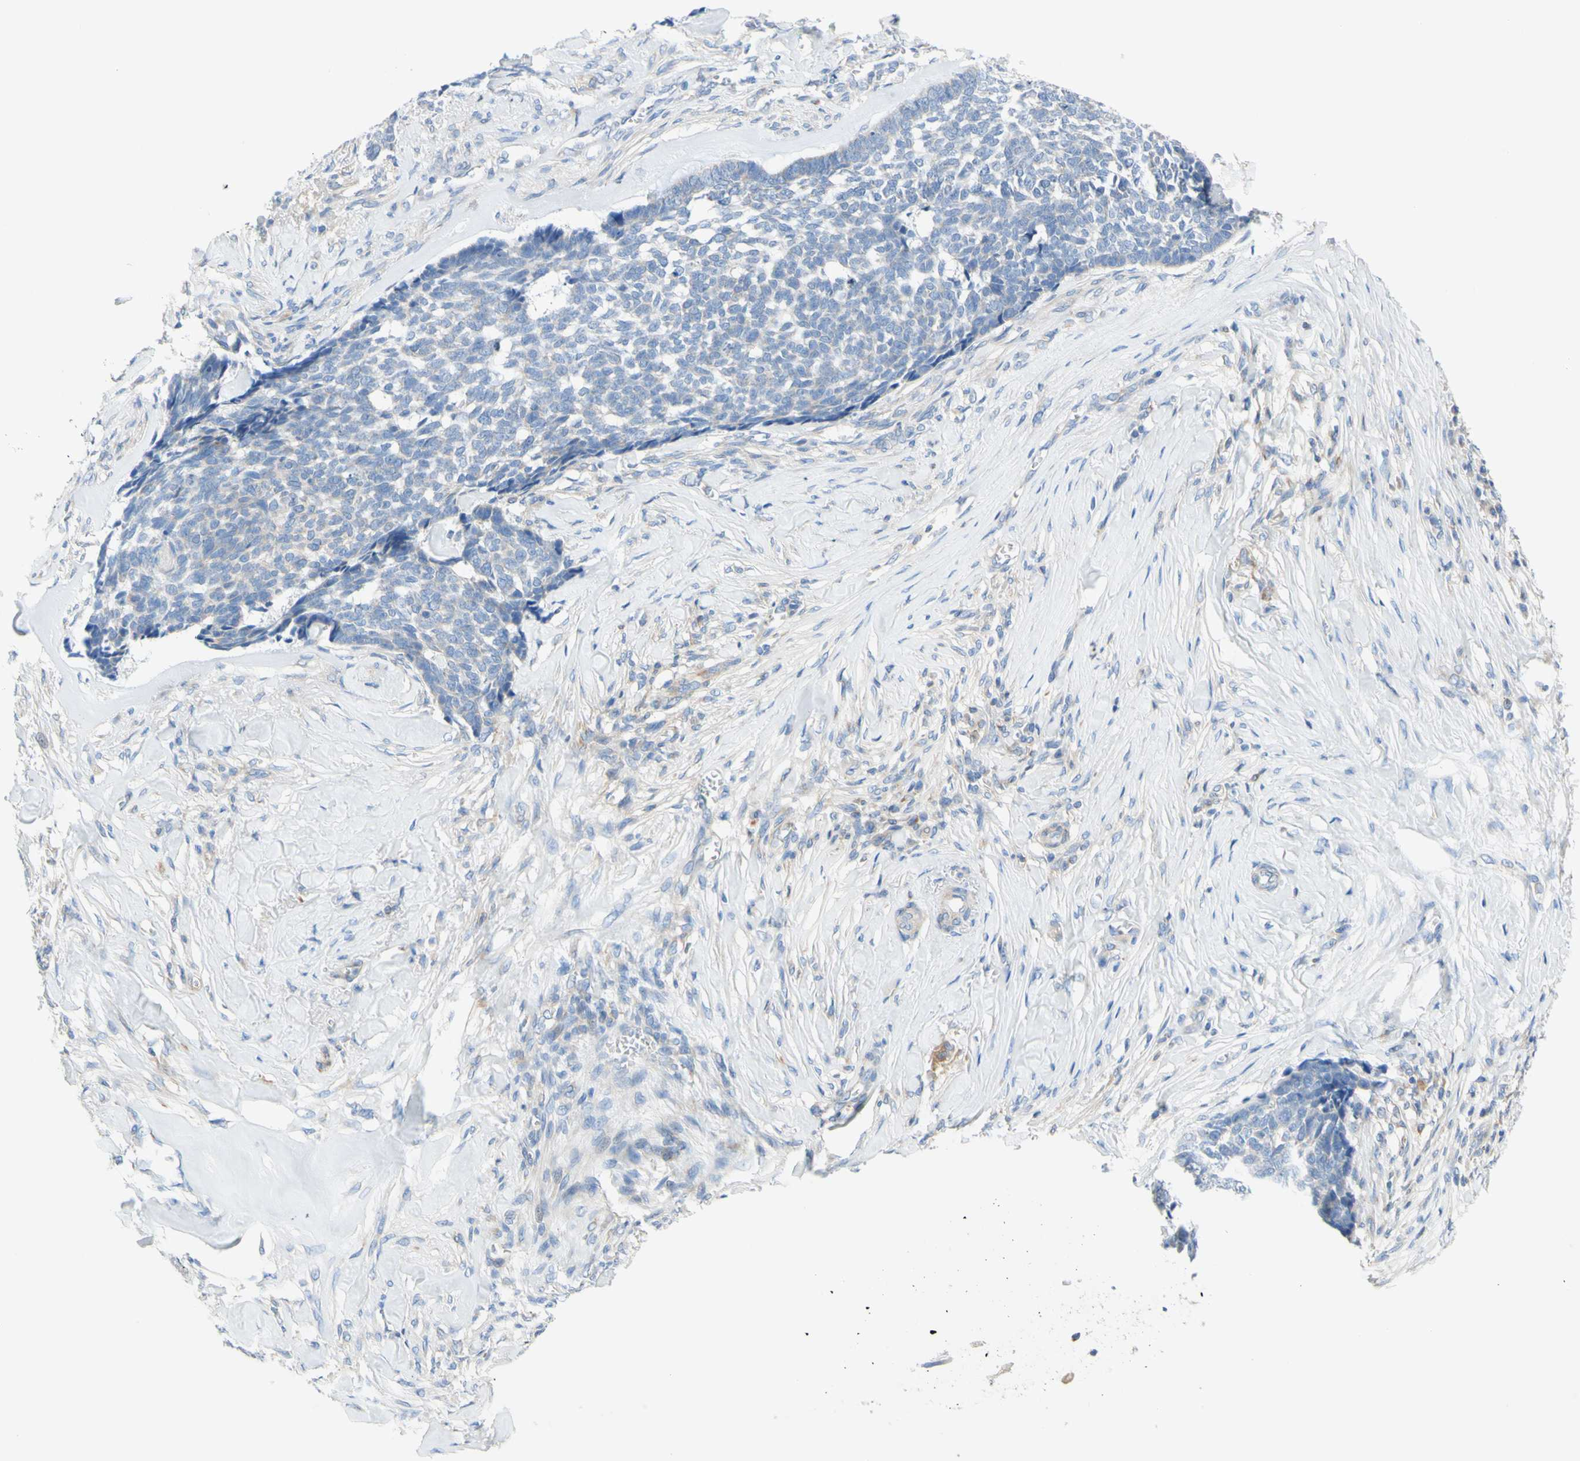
{"staining": {"intensity": "negative", "quantity": "none", "location": "none"}, "tissue": "skin cancer", "cell_type": "Tumor cells", "image_type": "cancer", "snomed": [{"axis": "morphology", "description": "Basal cell carcinoma"}, {"axis": "topography", "description": "Skin"}], "caption": "Immunohistochemistry photomicrograph of basal cell carcinoma (skin) stained for a protein (brown), which shows no expression in tumor cells. The staining was performed using DAB to visualize the protein expression in brown, while the nuclei were stained in blue with hematoxylin (Magnification: 20x).", "gene": "RETREG2", "patient": {"sex": "male", "age": 84}}